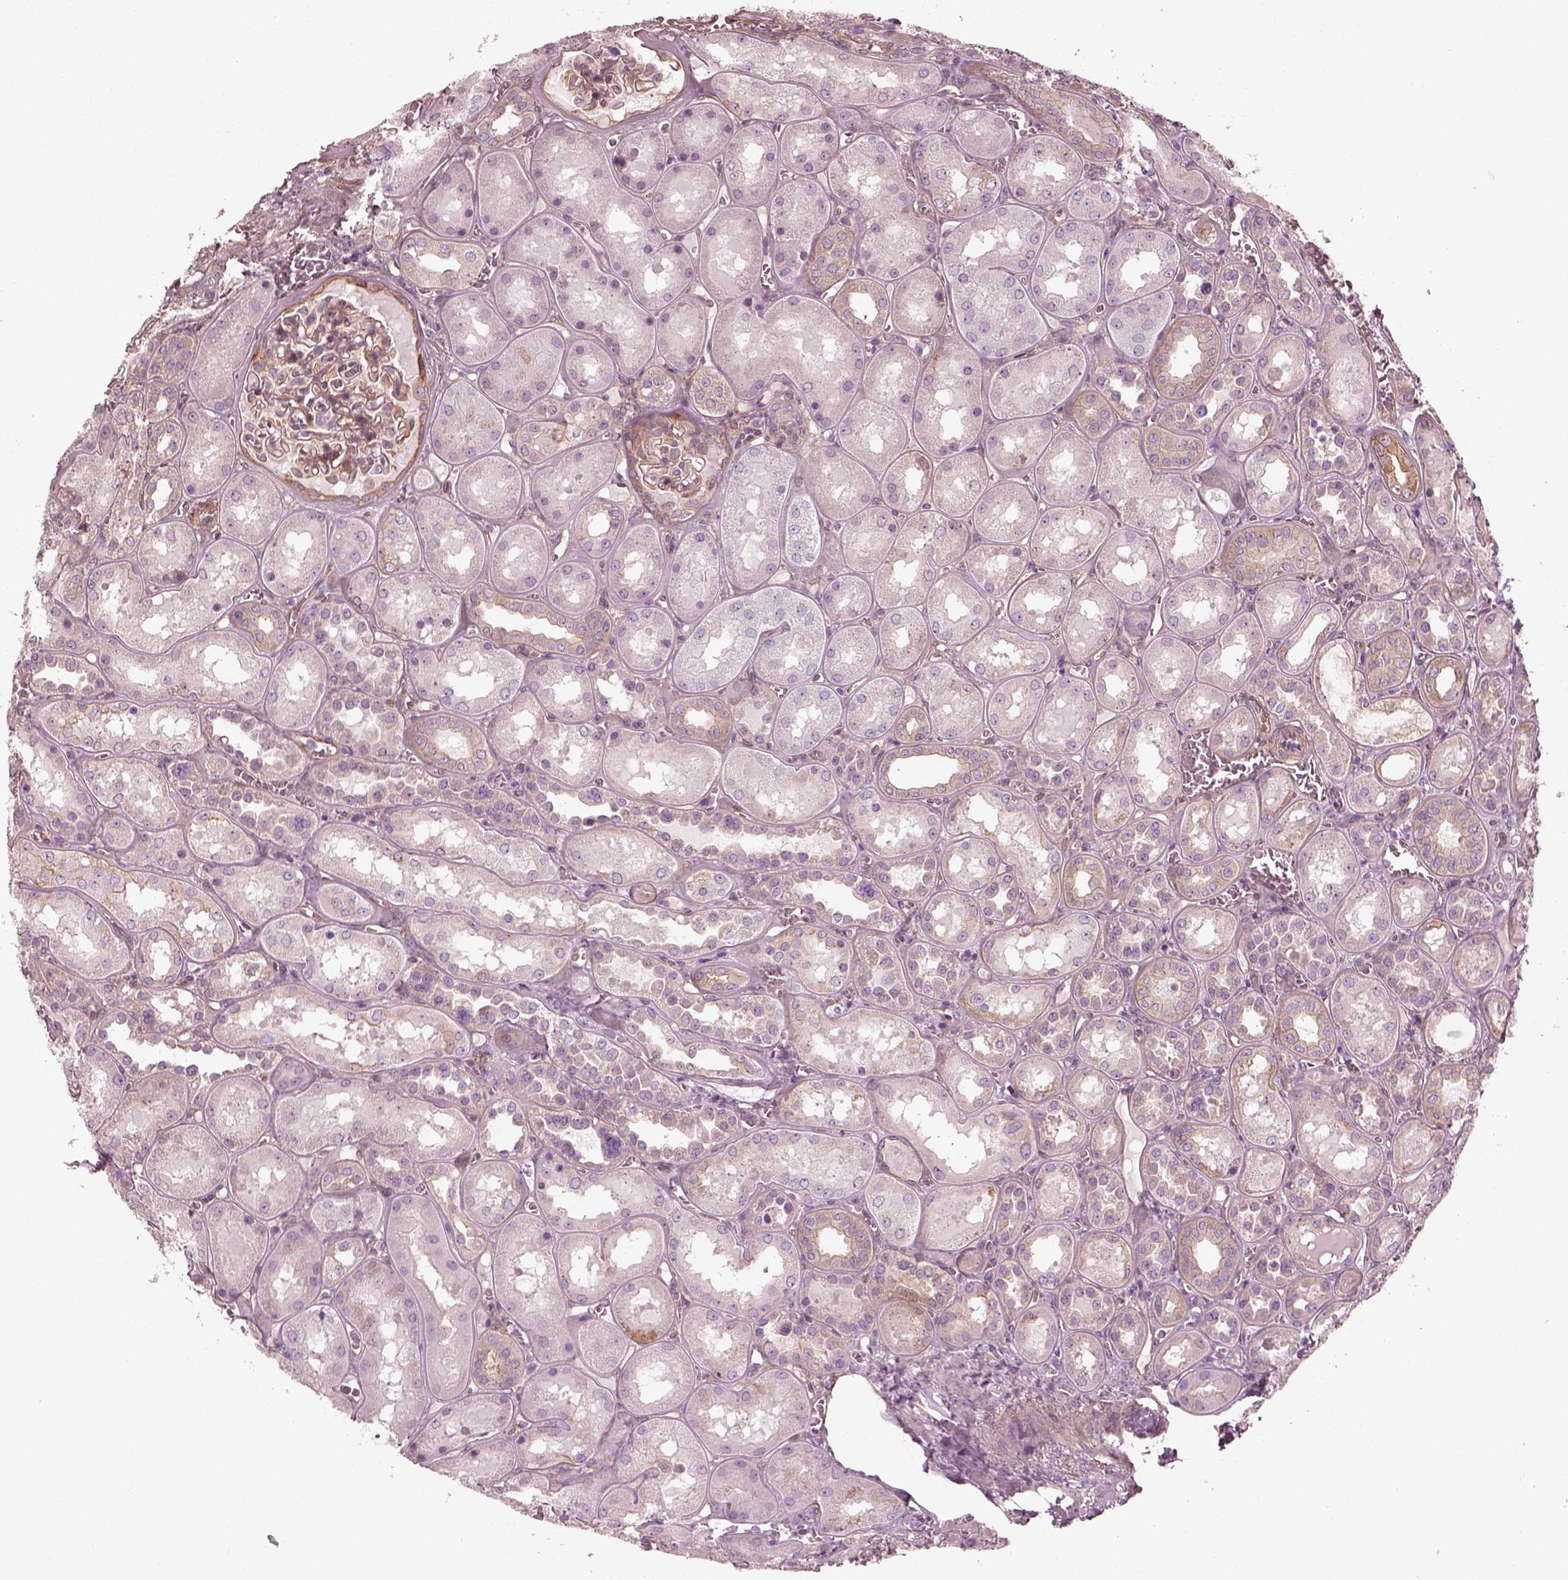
{"staining": {"intensity": "weak", "quantity": "25%-75%", "location": "cytoplasmic/membranous"}, "tissue": "kidney", "cell_type": "Cells in glomeruli", "image_type": "normal", "snomed": [{"axis": "morphology", "description": "Normal tissue, NOS"}, {"axis": "topography", "description": "Kidney"}], "caption": "The photomicrograph exhibits immunohistochemical staining of normal kidney. There is weak cytoplasmic/membranous staining is seen in approximately 25%-75% of cells in glomeruli.", "gene": "ELAPOR1", "patient": {"sex": "male", "age": 73}}